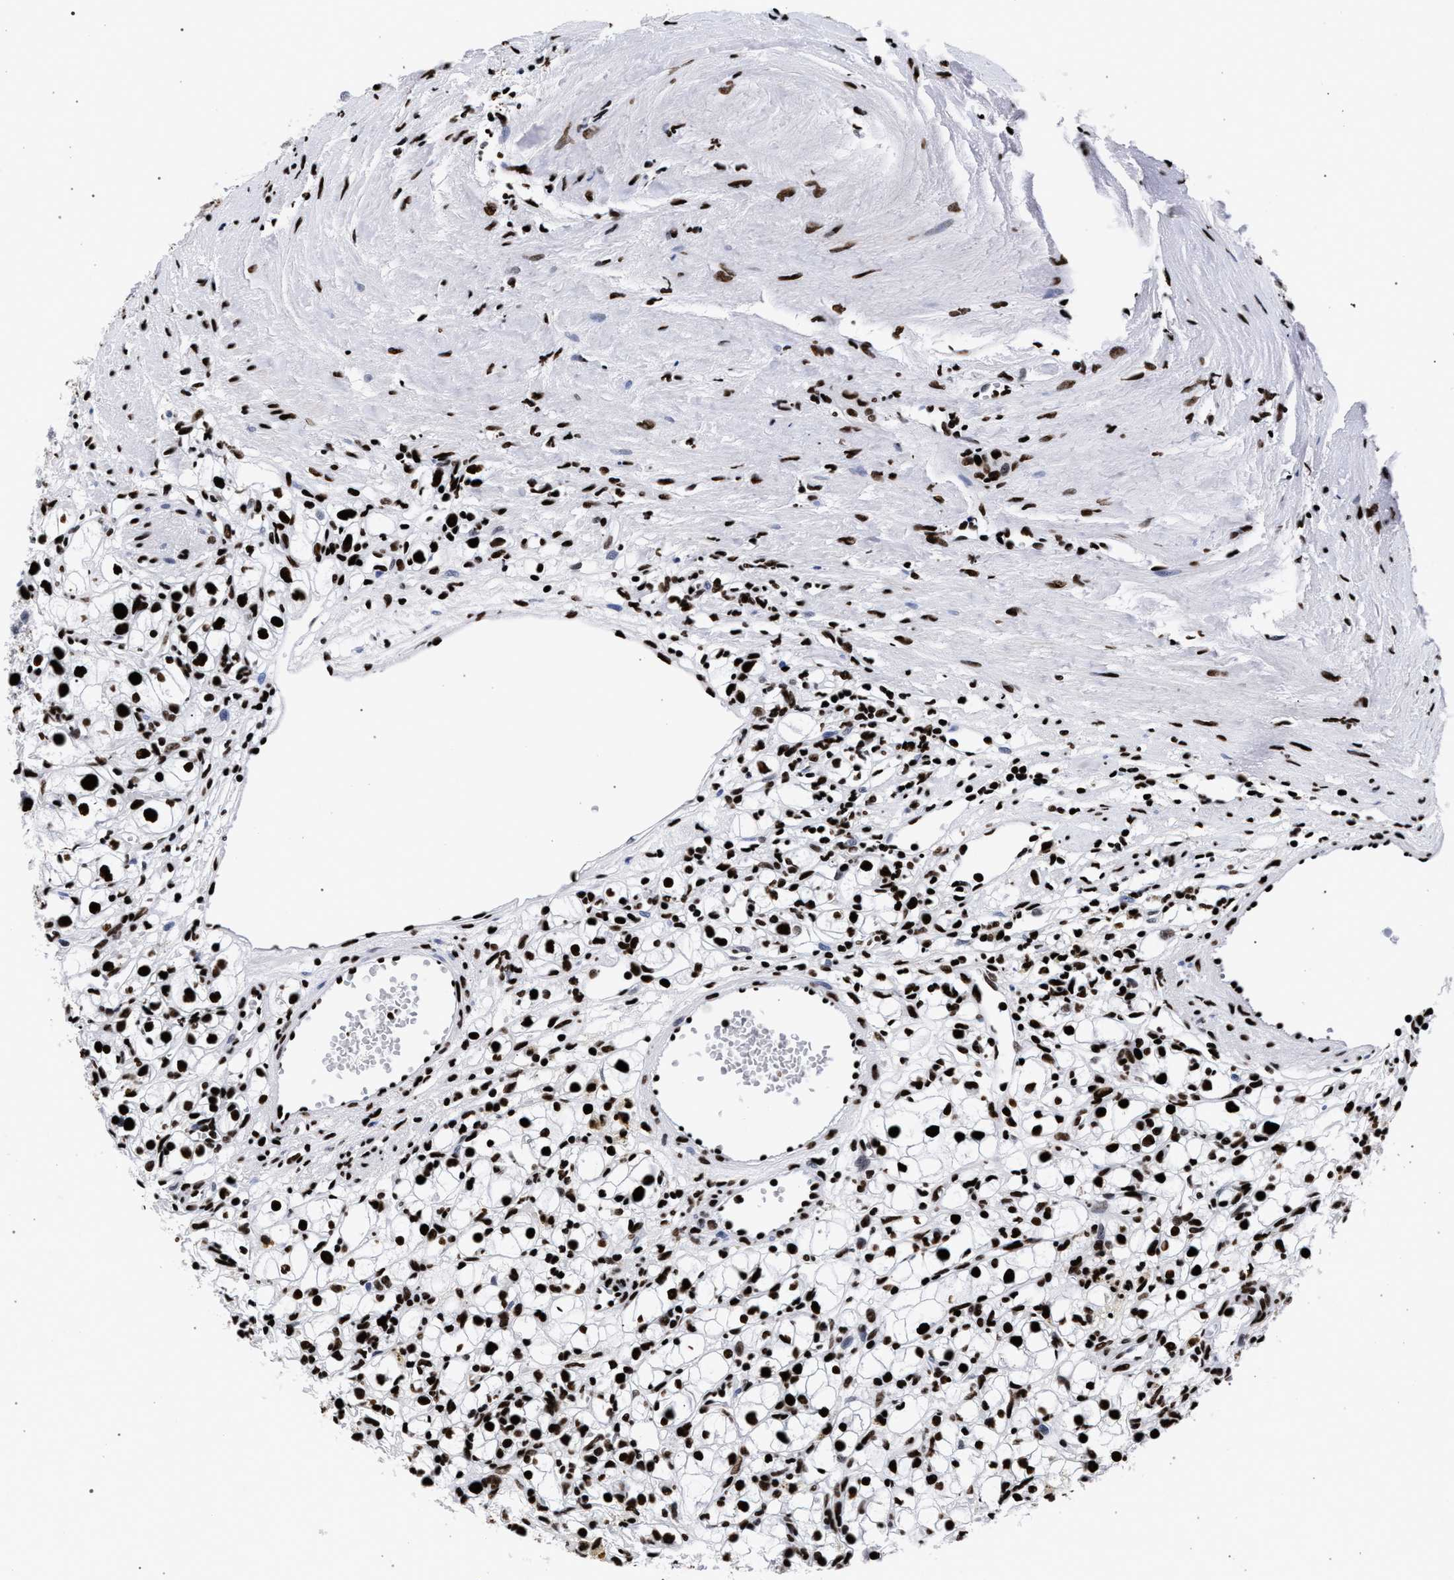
{"staining": {"intensity": "strong", "quantity": ">75%", "location": "nuclear"}, "tissue": "renal cancer", "cell_type": "Tumor cells", "image_type": "cancer", "snomed": [{"axis": "morphology", "description": "Adenocarcinoma, NOS"}, {"axis": "topography", "description": "Kidney"}], "caption": "High-power microscopy captured an IHC photomicrograph of adenocarcinoma (renal), revealing strong nuclear positivity in approximately >75% of tumor cells.", "gene": "HNRNPA1", "patient": {"sex": "male", "age": 56}}